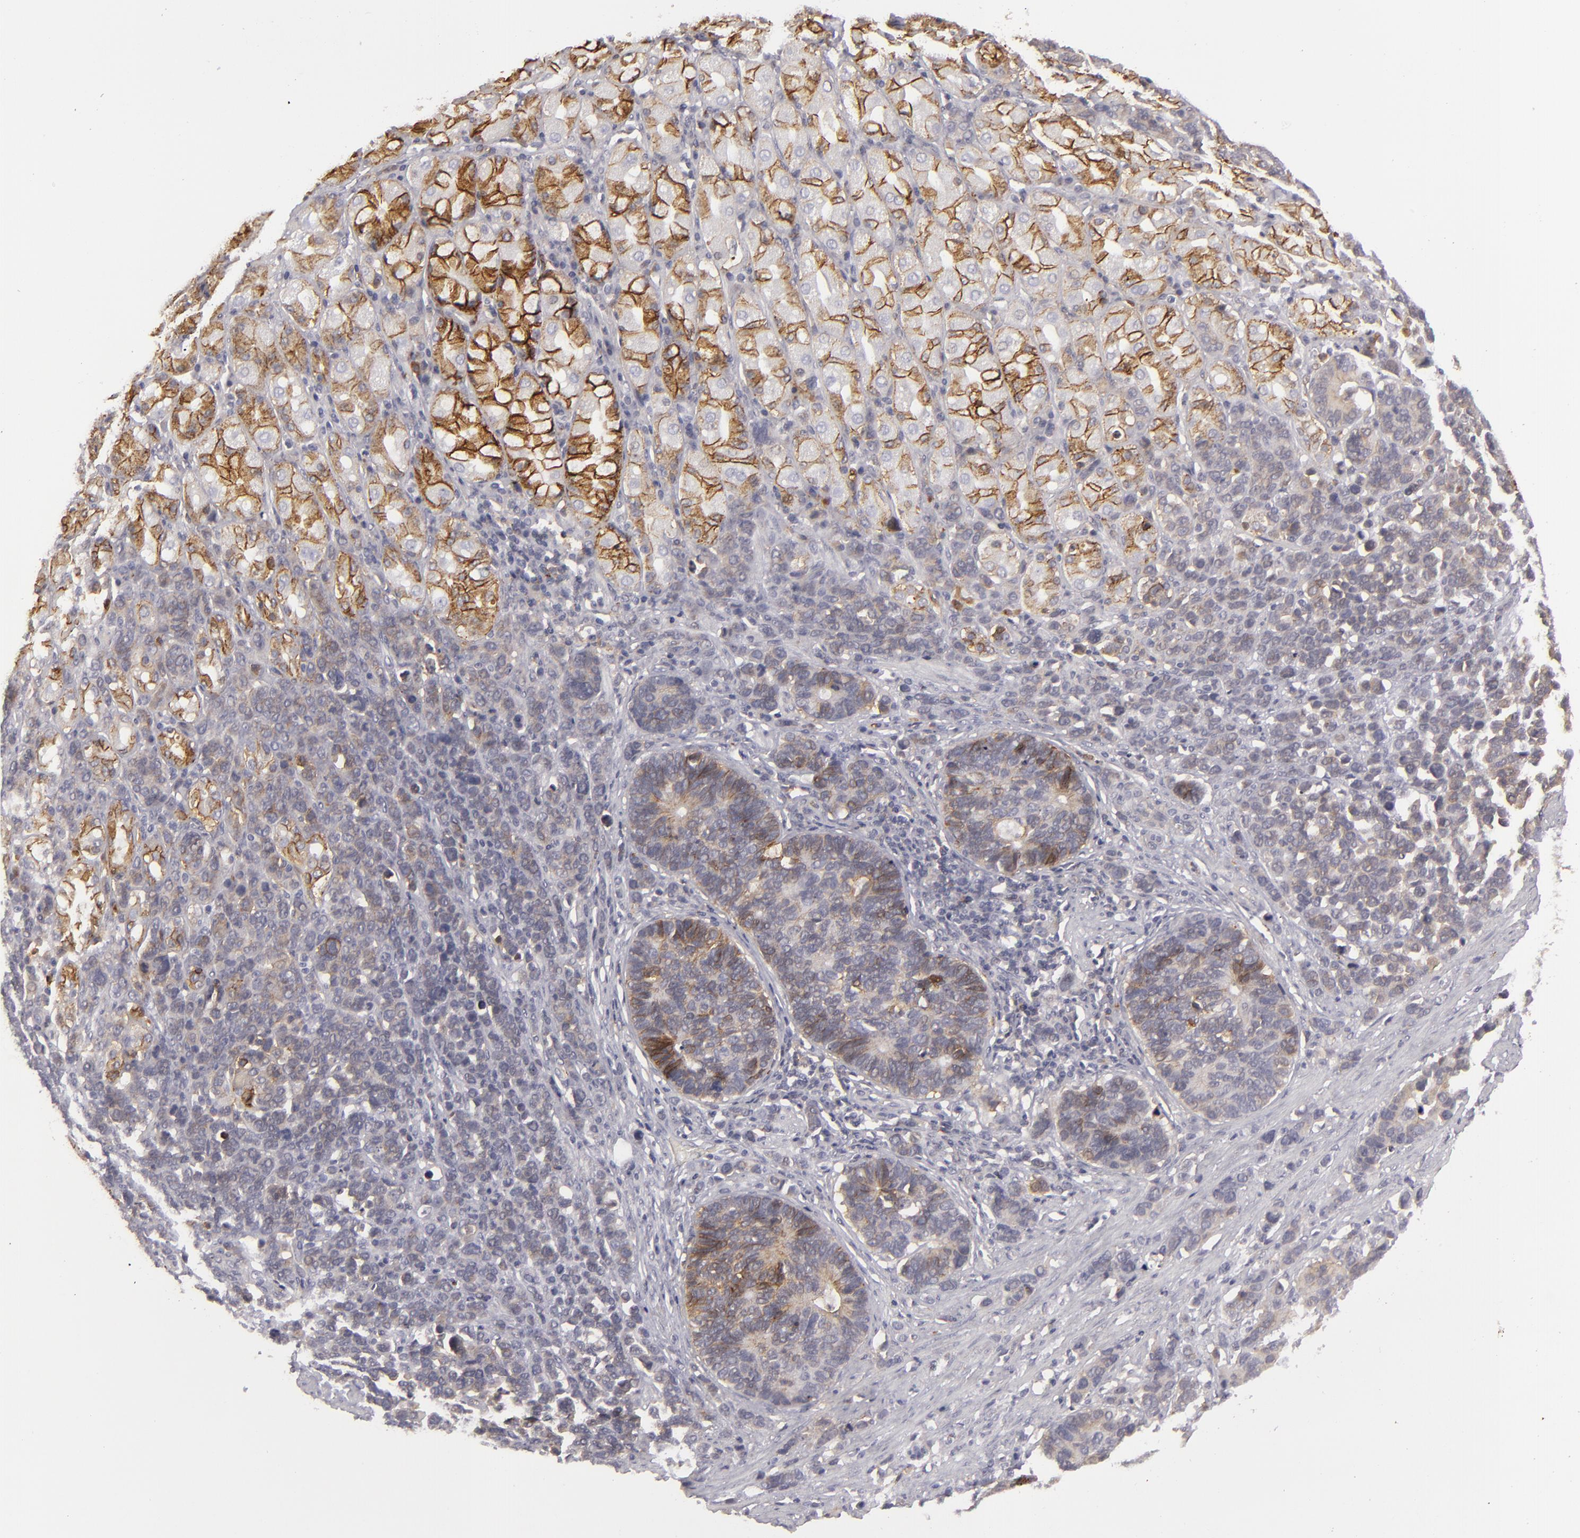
{"staining": {"intensity": "weak", "quantity": "25%-75%", "location": "cytoplasmic/membranous"}, "tissue": "stomach cancer", "cell_type": "Tumor cells", "image_type": "cancer", "snomed": [{"axis": "morphology", "description": "Adenocarcinoma, NOS"}, {"axis": "topography", "description": "Stomach, upper"}], "caption": "This micrograph reveals IHC staining of adenocarcinoma (stomach), with low weak cytoplasmic/membranous staining in about 25%-75% of tumor cells.", "gene": "ALCAM", "patient": {"sex": "male", "age": 71}}